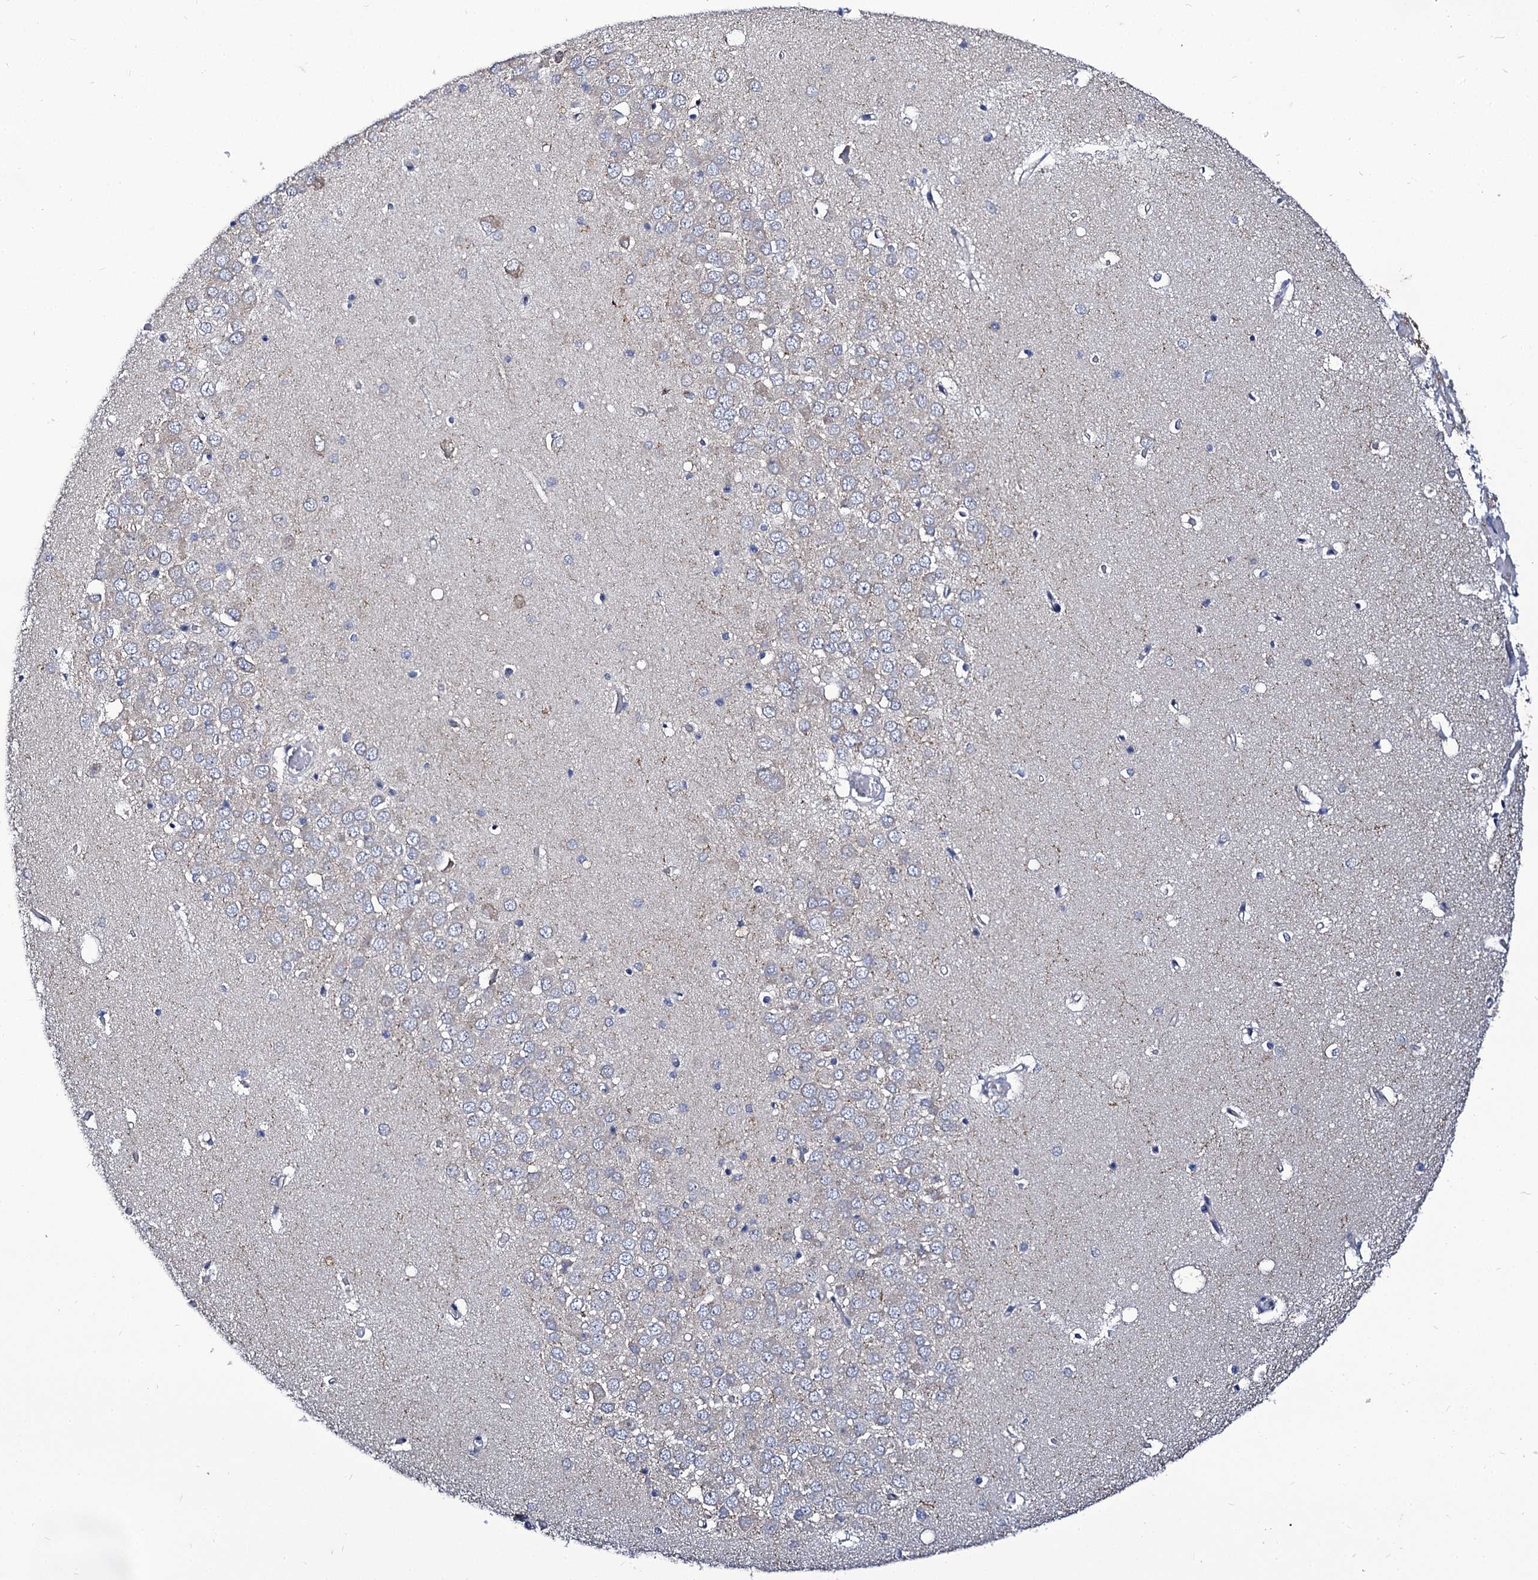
{"staining": {"intensity": "negative", "quantity": "none", "location": "none"}, "tissue": "hippocampus", "cell_type": "Glial cells", "image_type": "normal", "snomed": [{"axis": "morphology", "description": "Normal tissue, NOS"}, {"axis": "topography", "description": "Hippocampus"}], "caption": "Immunohistochemistry (IHC) photomicrograph of unremarkable hippocampus: hippocampus stained with DAB exhibits no significant protein staining in glial cells.", "gene": "PANX2", "patient": {"sex": "male", "age": 70}}